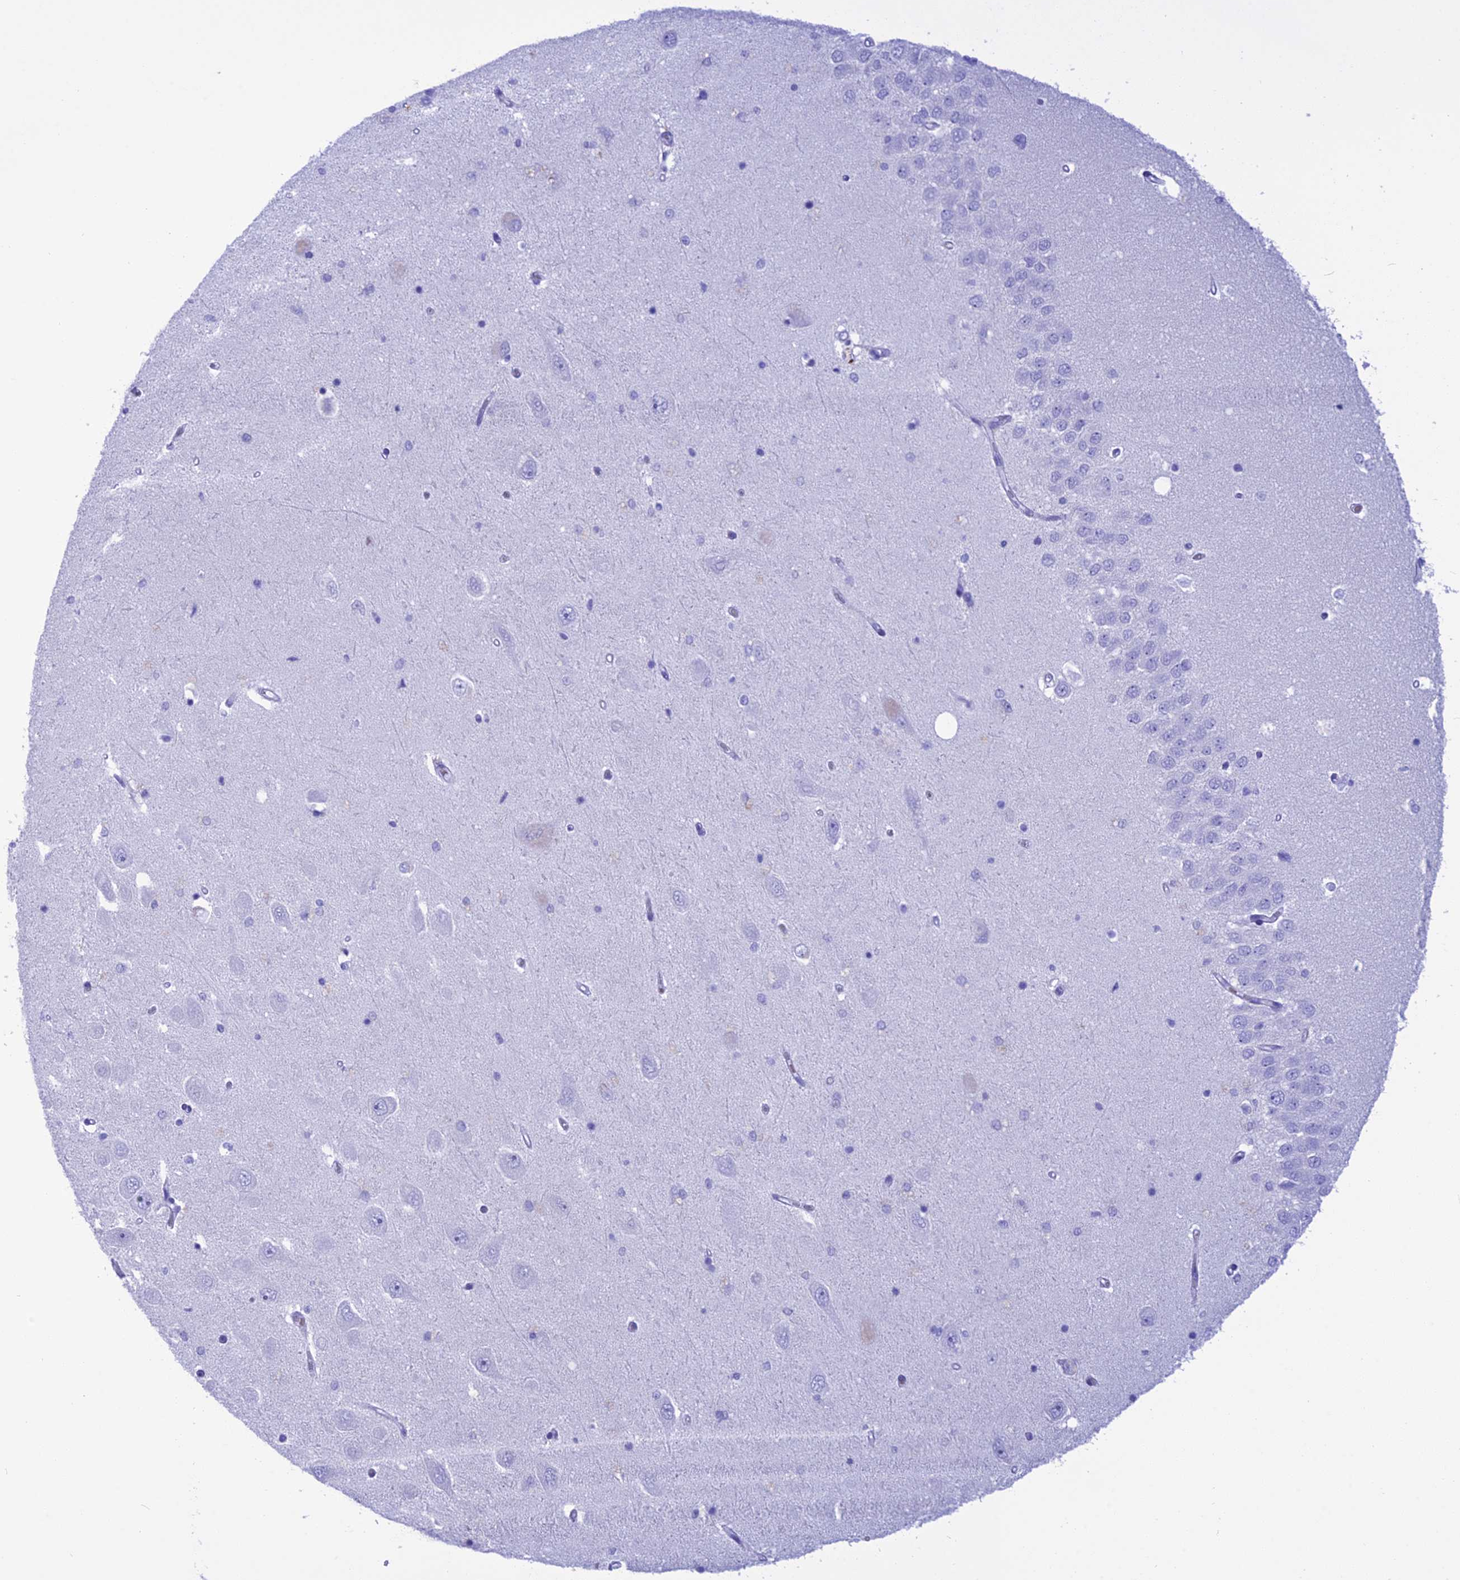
{"staining": {"intensity": "negative", "quantity": "none", "location": "none"}, "tissue": "hippocampus", "cell_type": "Glial cells", "image_type": "normal", "snomed": [{"axis": "morphology", "description": "Normal tissue, NOS"}, {"axis": "topography", "description": "Hippocampus"}], "caption": "This is an immunohistochemistry image of unremarkable human hippocampus. There is no expression in glial cells.", "gene": "GLYATL1B", "patient": {"sex": "male", "age": 45}}